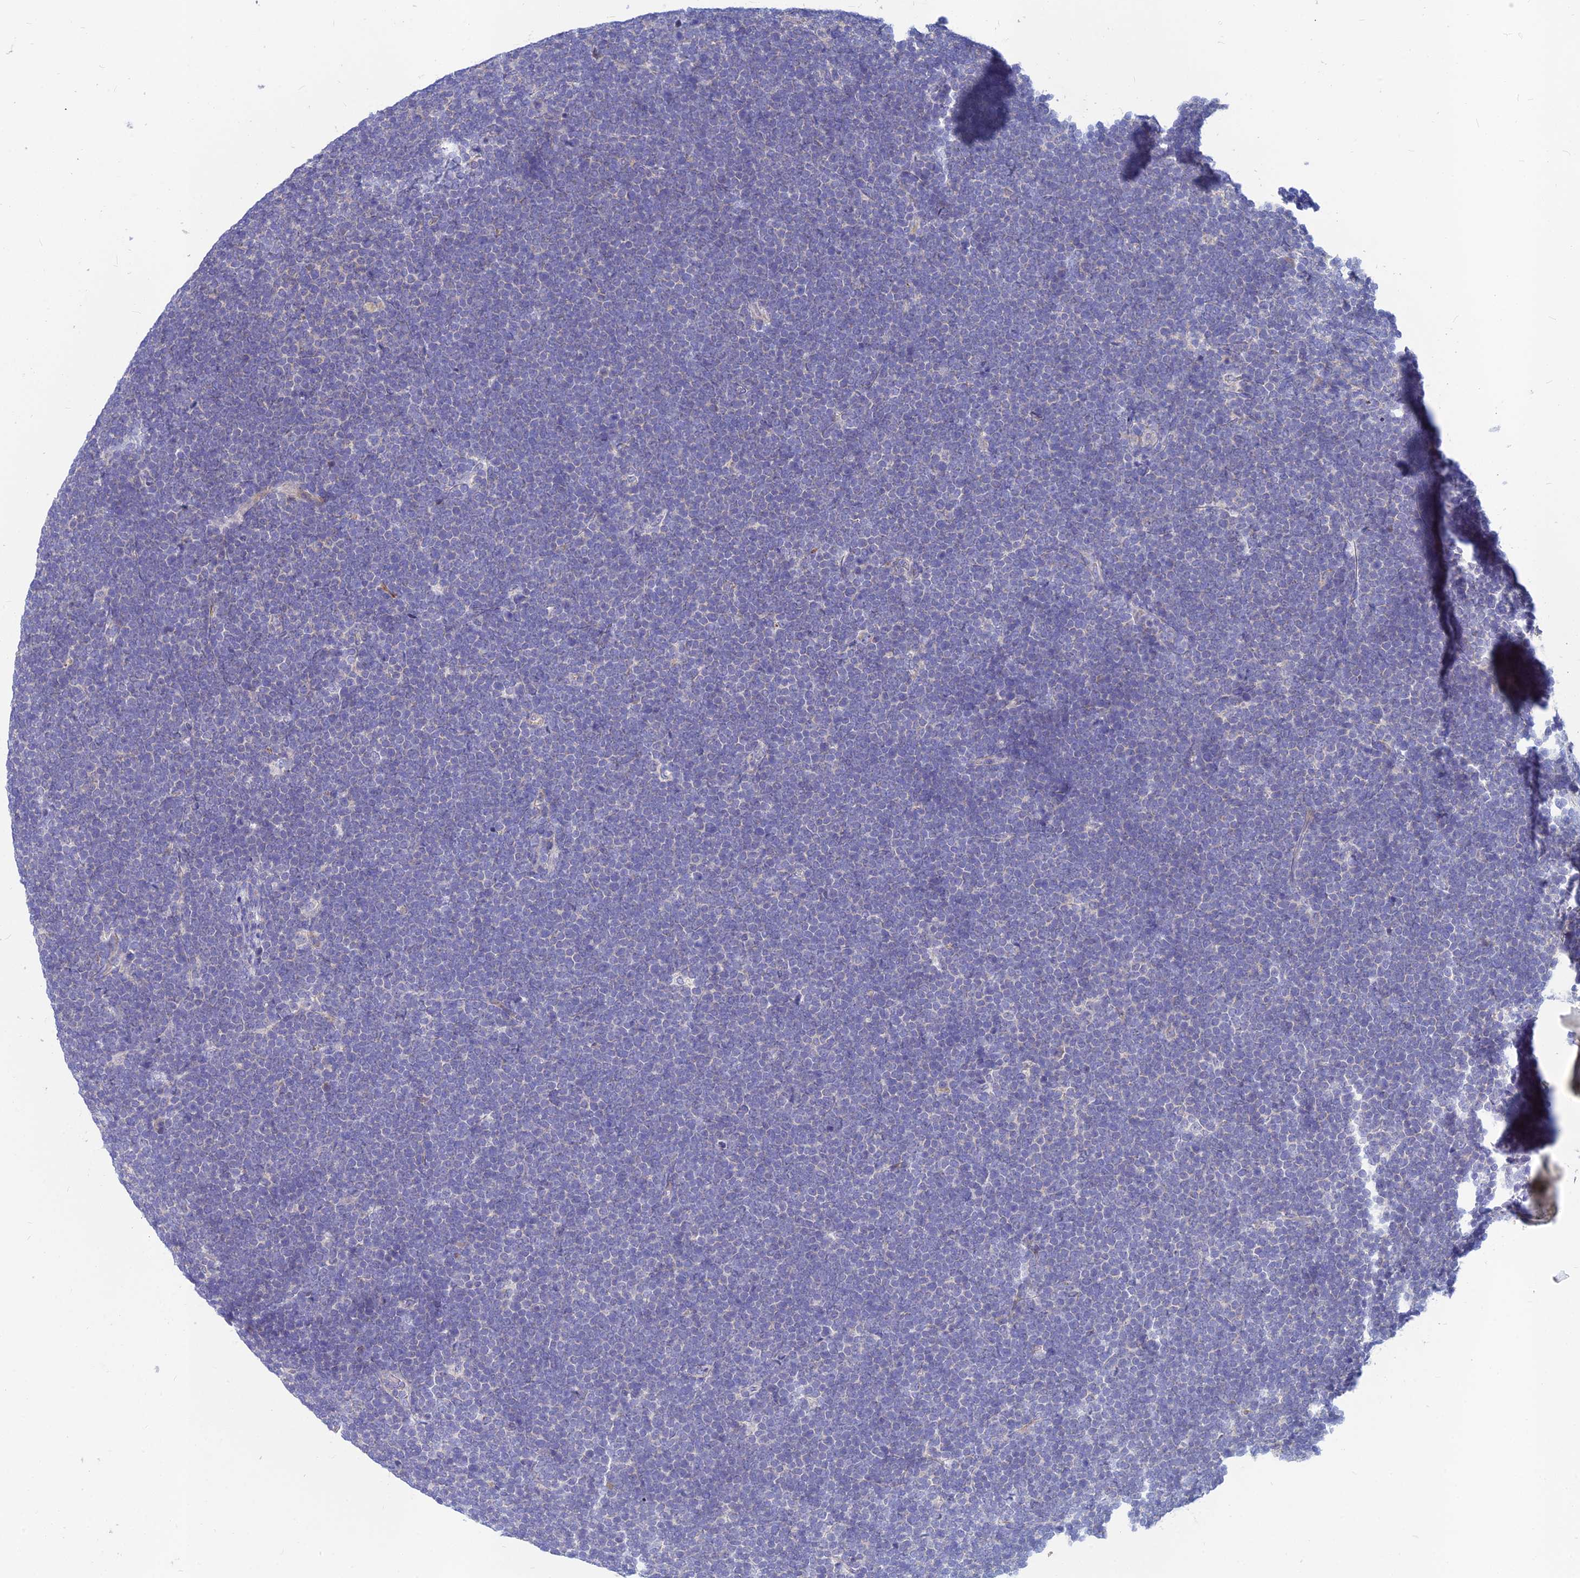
{"staining": {"intensity": "negative", "quantity": "none", "location": "none"}, "tissue": "lymphoma", "cell_type": "Tumor cells", "image_type": "cancer", "snomed": [{"axis": "morphology", "description": "Malignant lymphoma, non-Hodgkin's type, High grade"}, {"axis": "topography", "description": "Lymph node"}], "caption": "Tumor cells are negative for protein expression in human lymphoma.", "gene": "CACNA1B", "patient": {"sex": "male", "age": 13}}